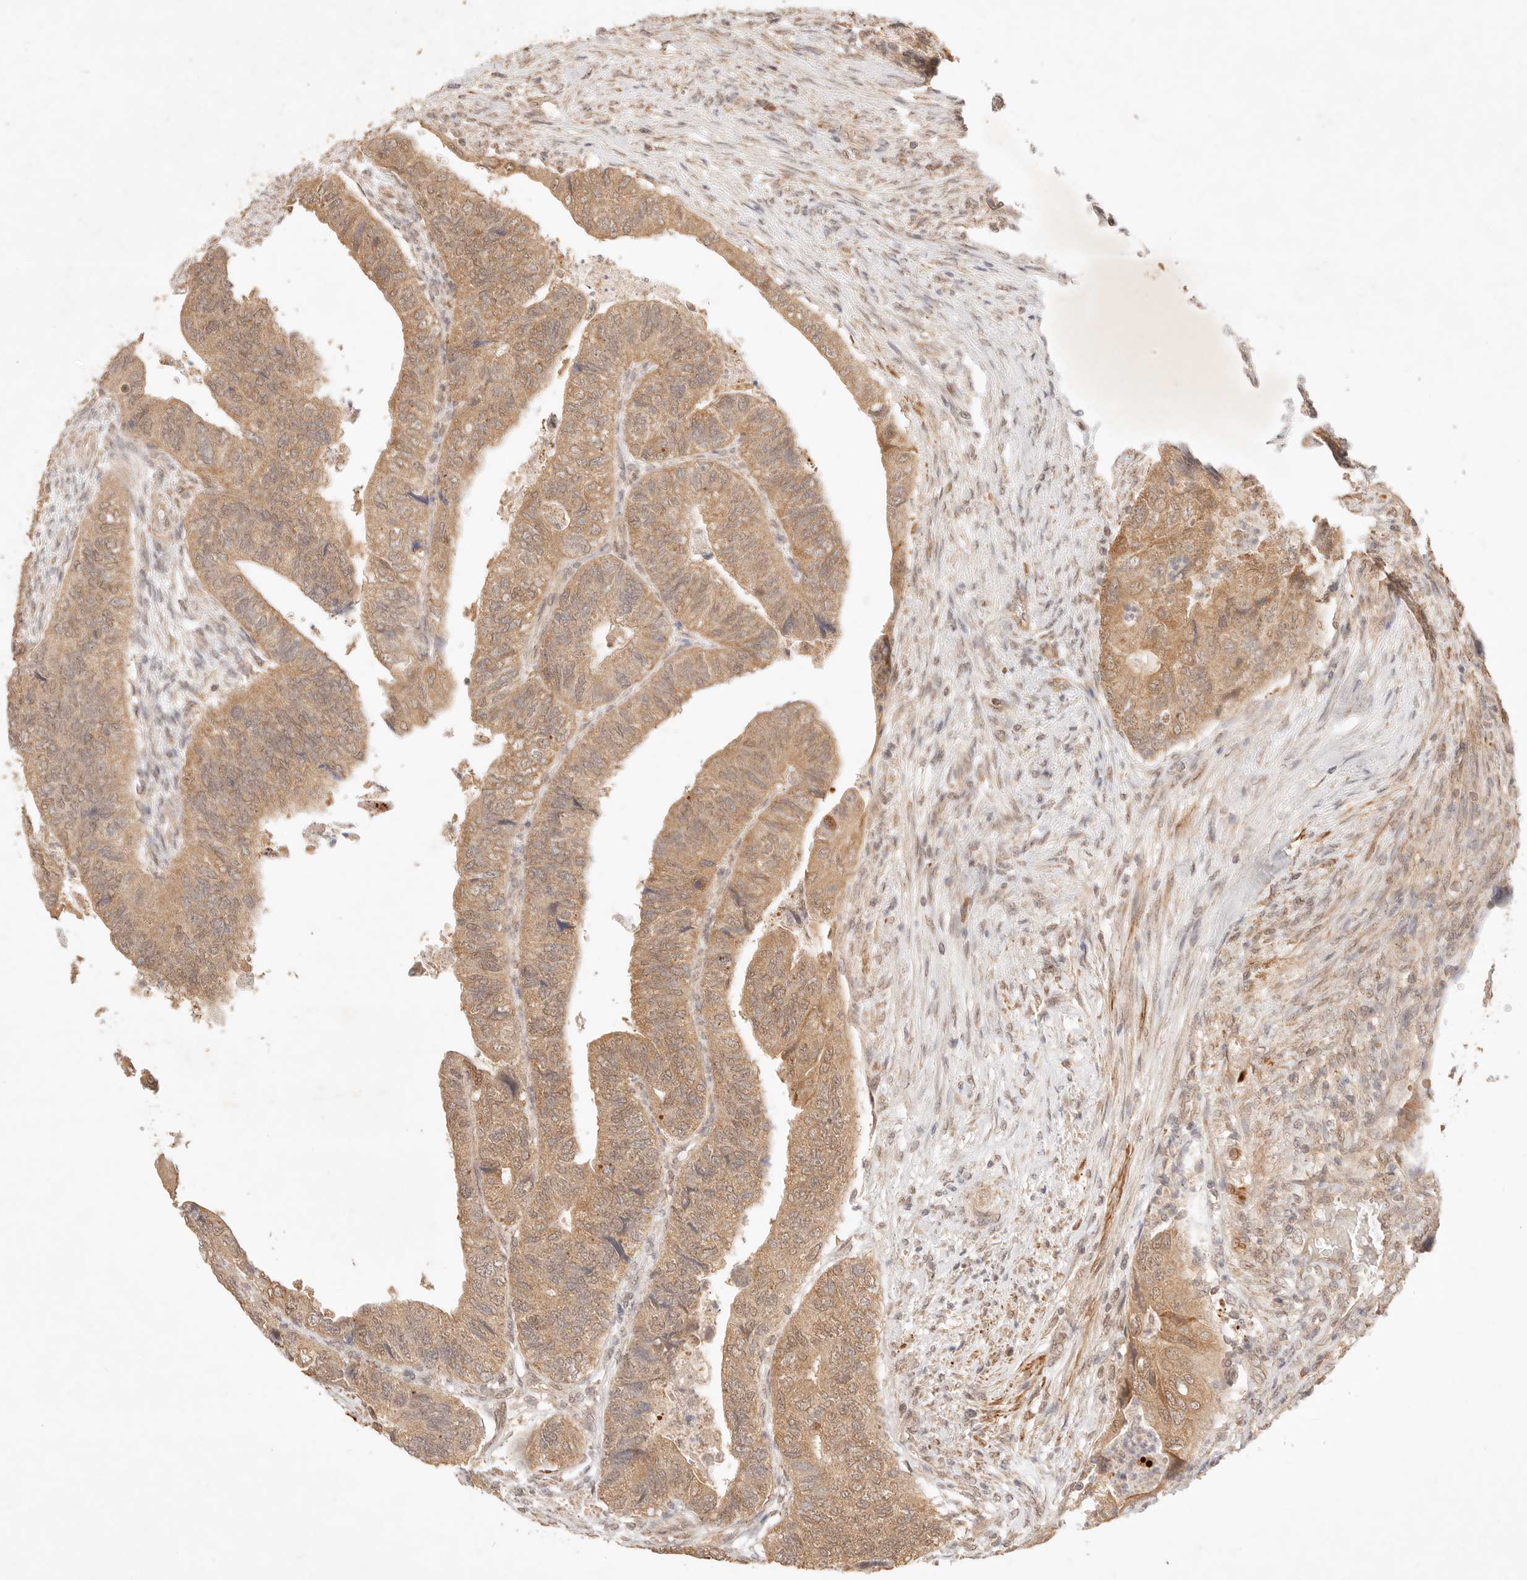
{"staining": {"intensity": "moderate", "quantity": ">75%", "location": "cytoplasmic/membranous,nuclear"}, "tissue": "colorectal cancer", "cell_type": "Tumor cells", "image_type": "cancer", "snomed": [{"axis": "morphology", "description": "Adenocarcinoma, NOS"}, {"axis": "topography", "description": "Rectum"}], "caption": "Adenocarcinoma (colorectal) was stained to show a protein in brown. There is medium levels of moderate cytoplasmic/membranous and nuclear expression in about >75% of tumor cells.", "gene": "TRIM11", "patient": {"sex": "male", "age": 63}}